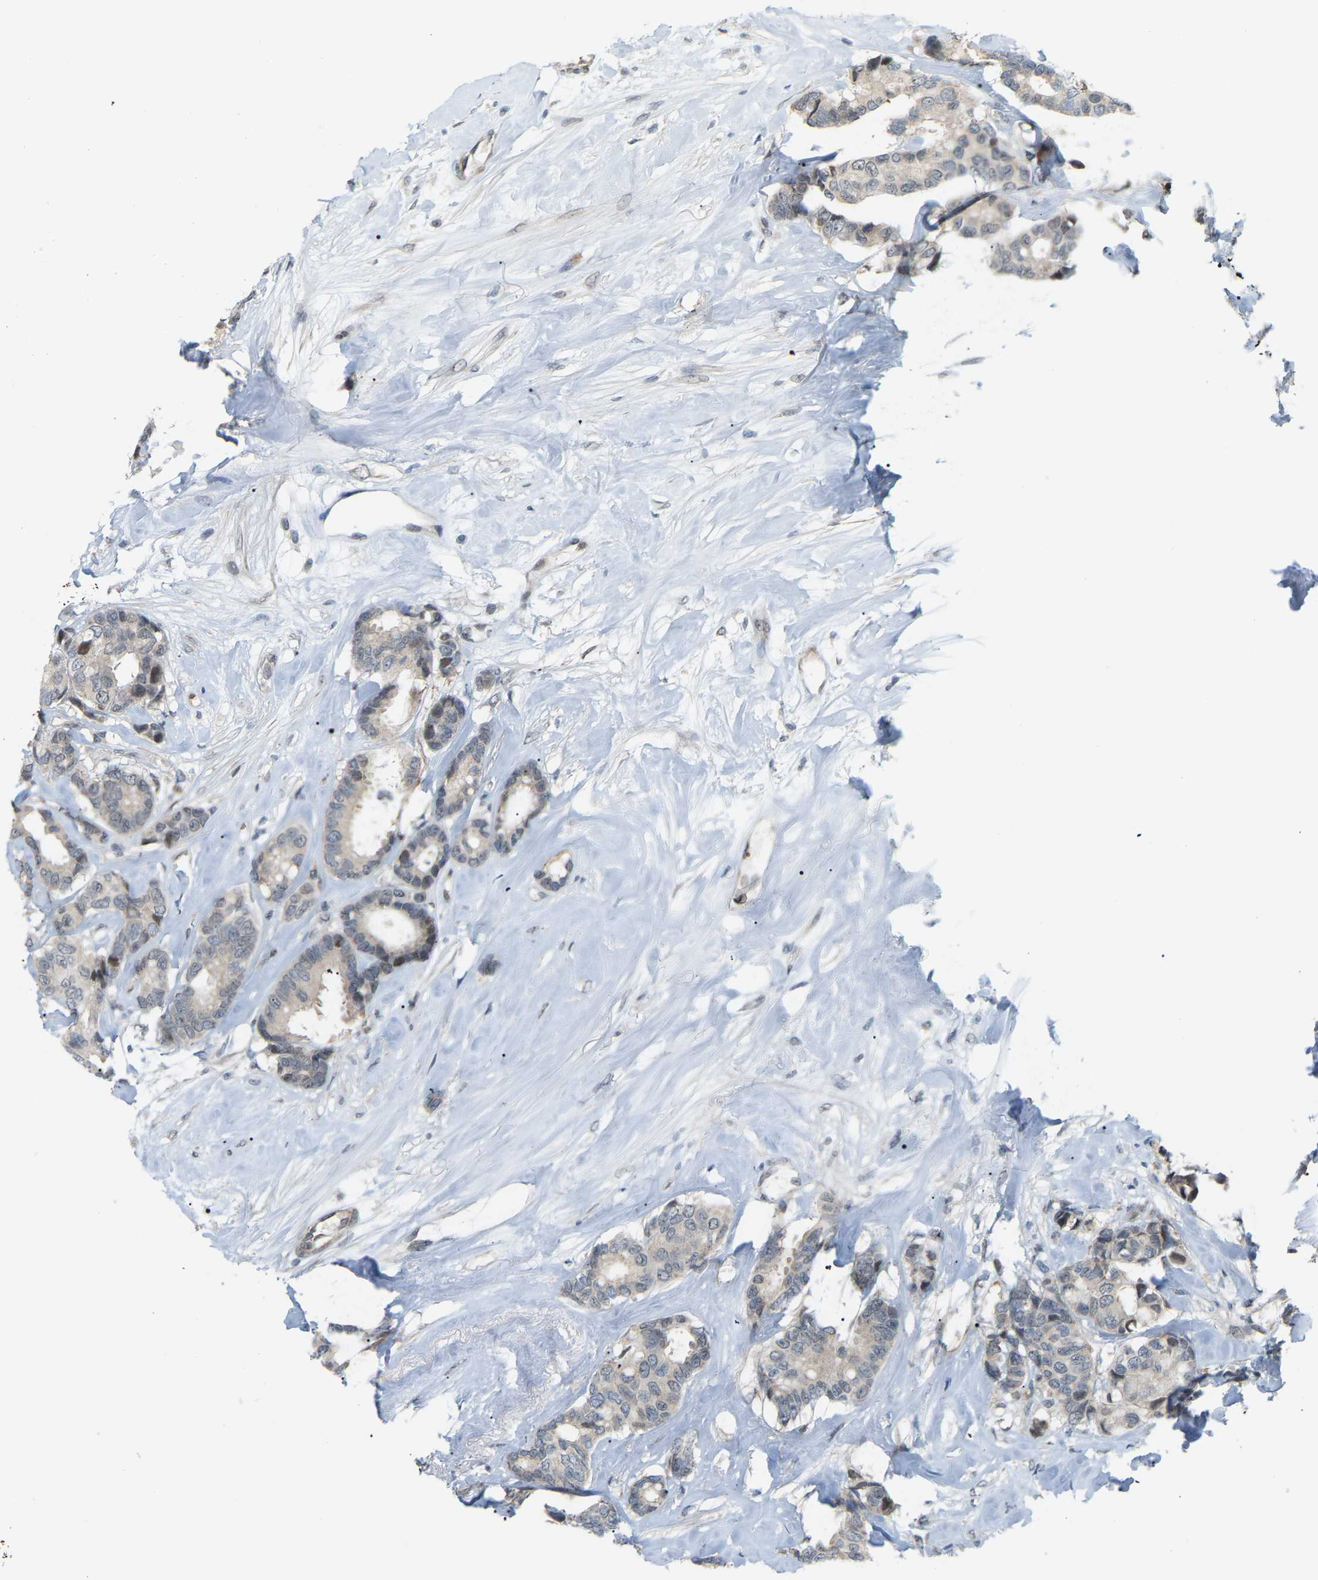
{"staining": {"intensity": "negative", "quantity": "none", "location": "none"}, "tissue": "breast cancer", "cell_type": "Tumor cells", "image_type": "cancer", "snomed": [{"axis": "morphology", "description": "Duct carcinoma"}, {"axis": "topography", "description": "Breast"}], "caption": "There is no significant staining in tumor cells of breast cancer (intraductal carcinoma).", "gene": "CROT", "patient": {"sex": "female", "age": 87}}